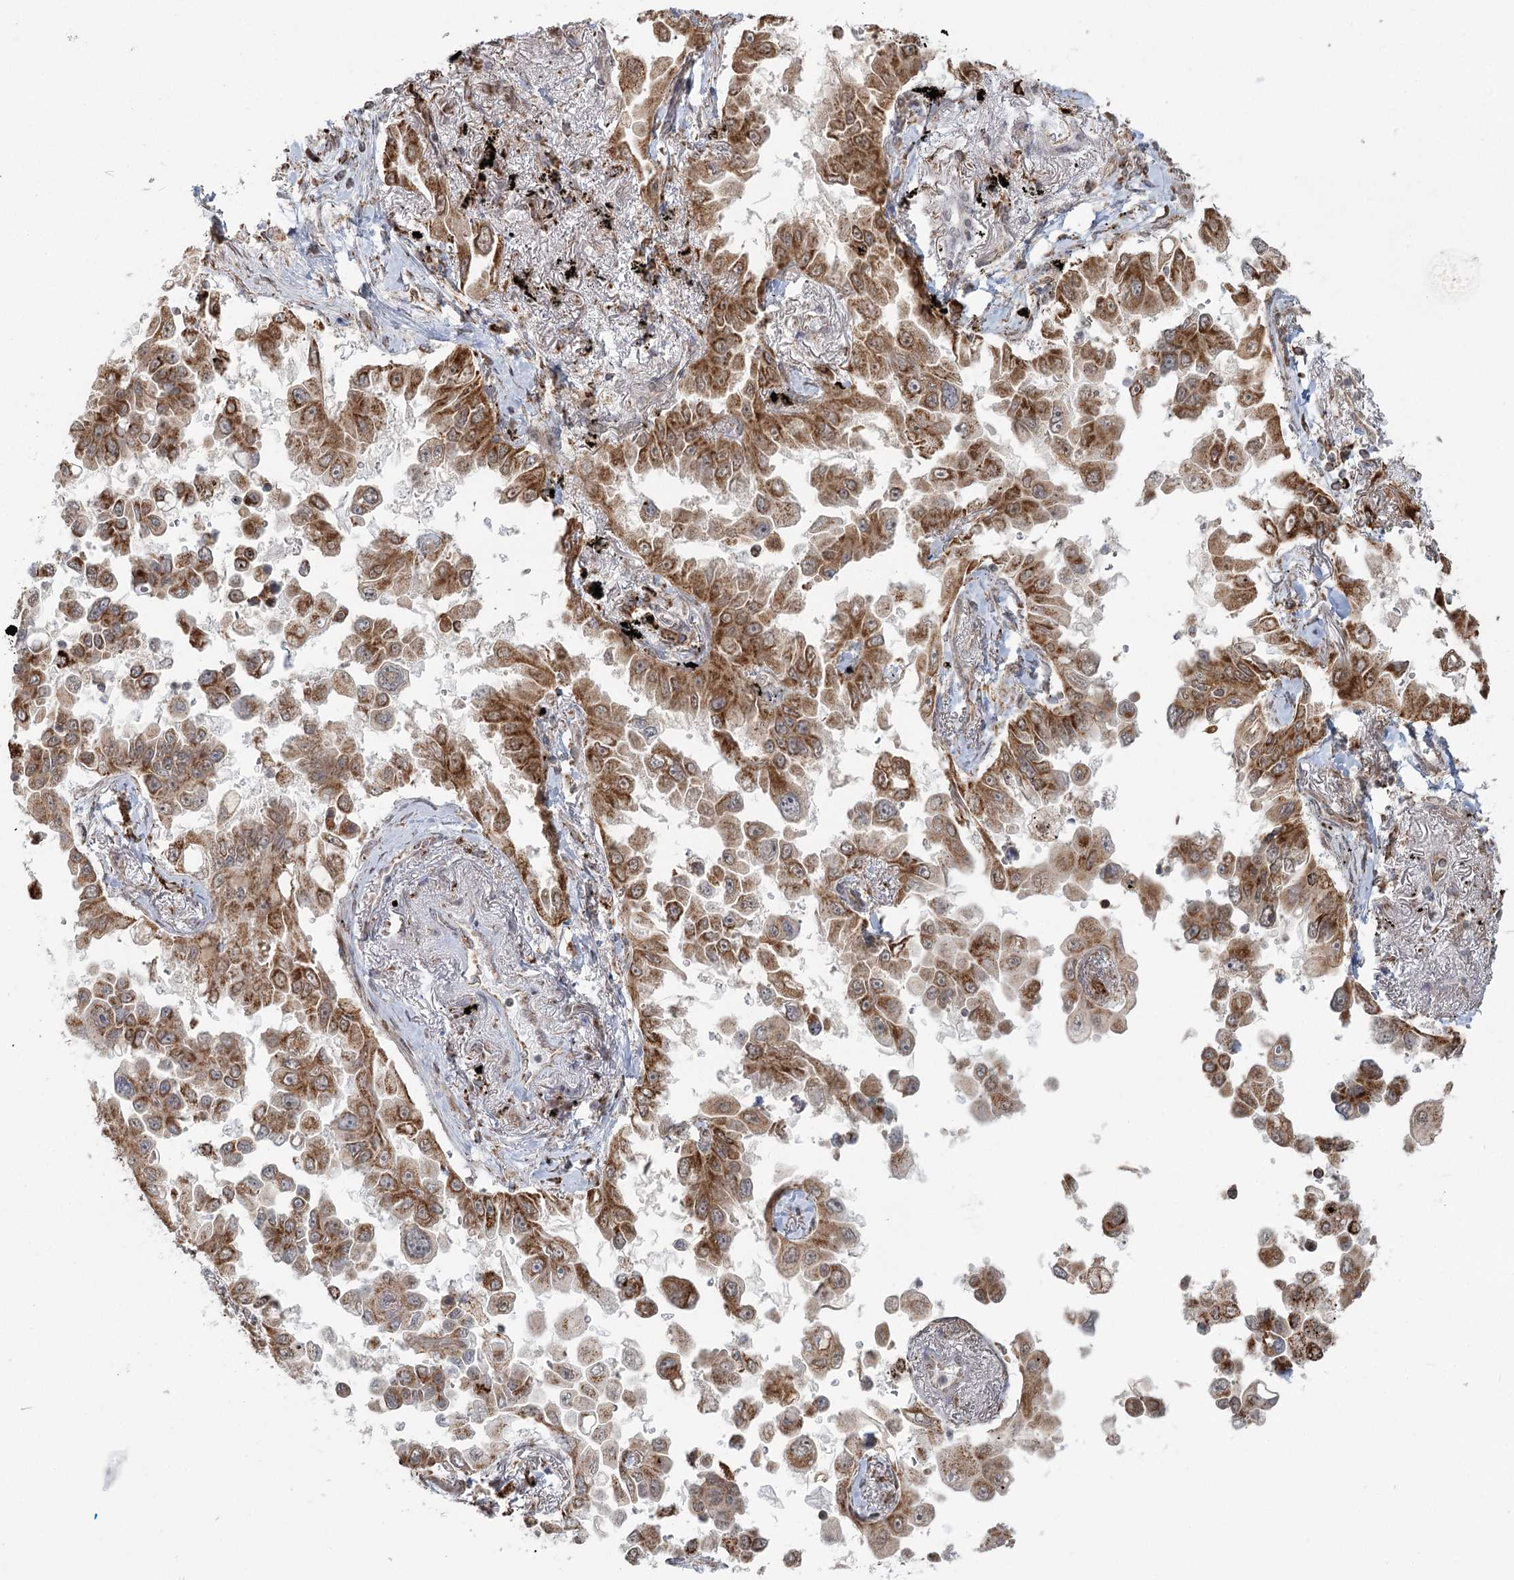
{"staining": {"intensity": "strong", "quantity": ">75%", "location": "cytoplasmic/membranous"}, "tissue": "lung cancer", "cell_type": "Tumor cells", "image_type": "cancer", "snomed": [{"axis": "morphology", "description": "Adenocarcinoma, NOS"}, {"axis": "topography", "description": "Lung"}], "caption": "Lung adenocarcinoma stained for a protein displays strong cytoplasmic/membranous positivity in tumor cells.", "gene": "LACTB", "patient": {"sex": "female", "age": 67}}